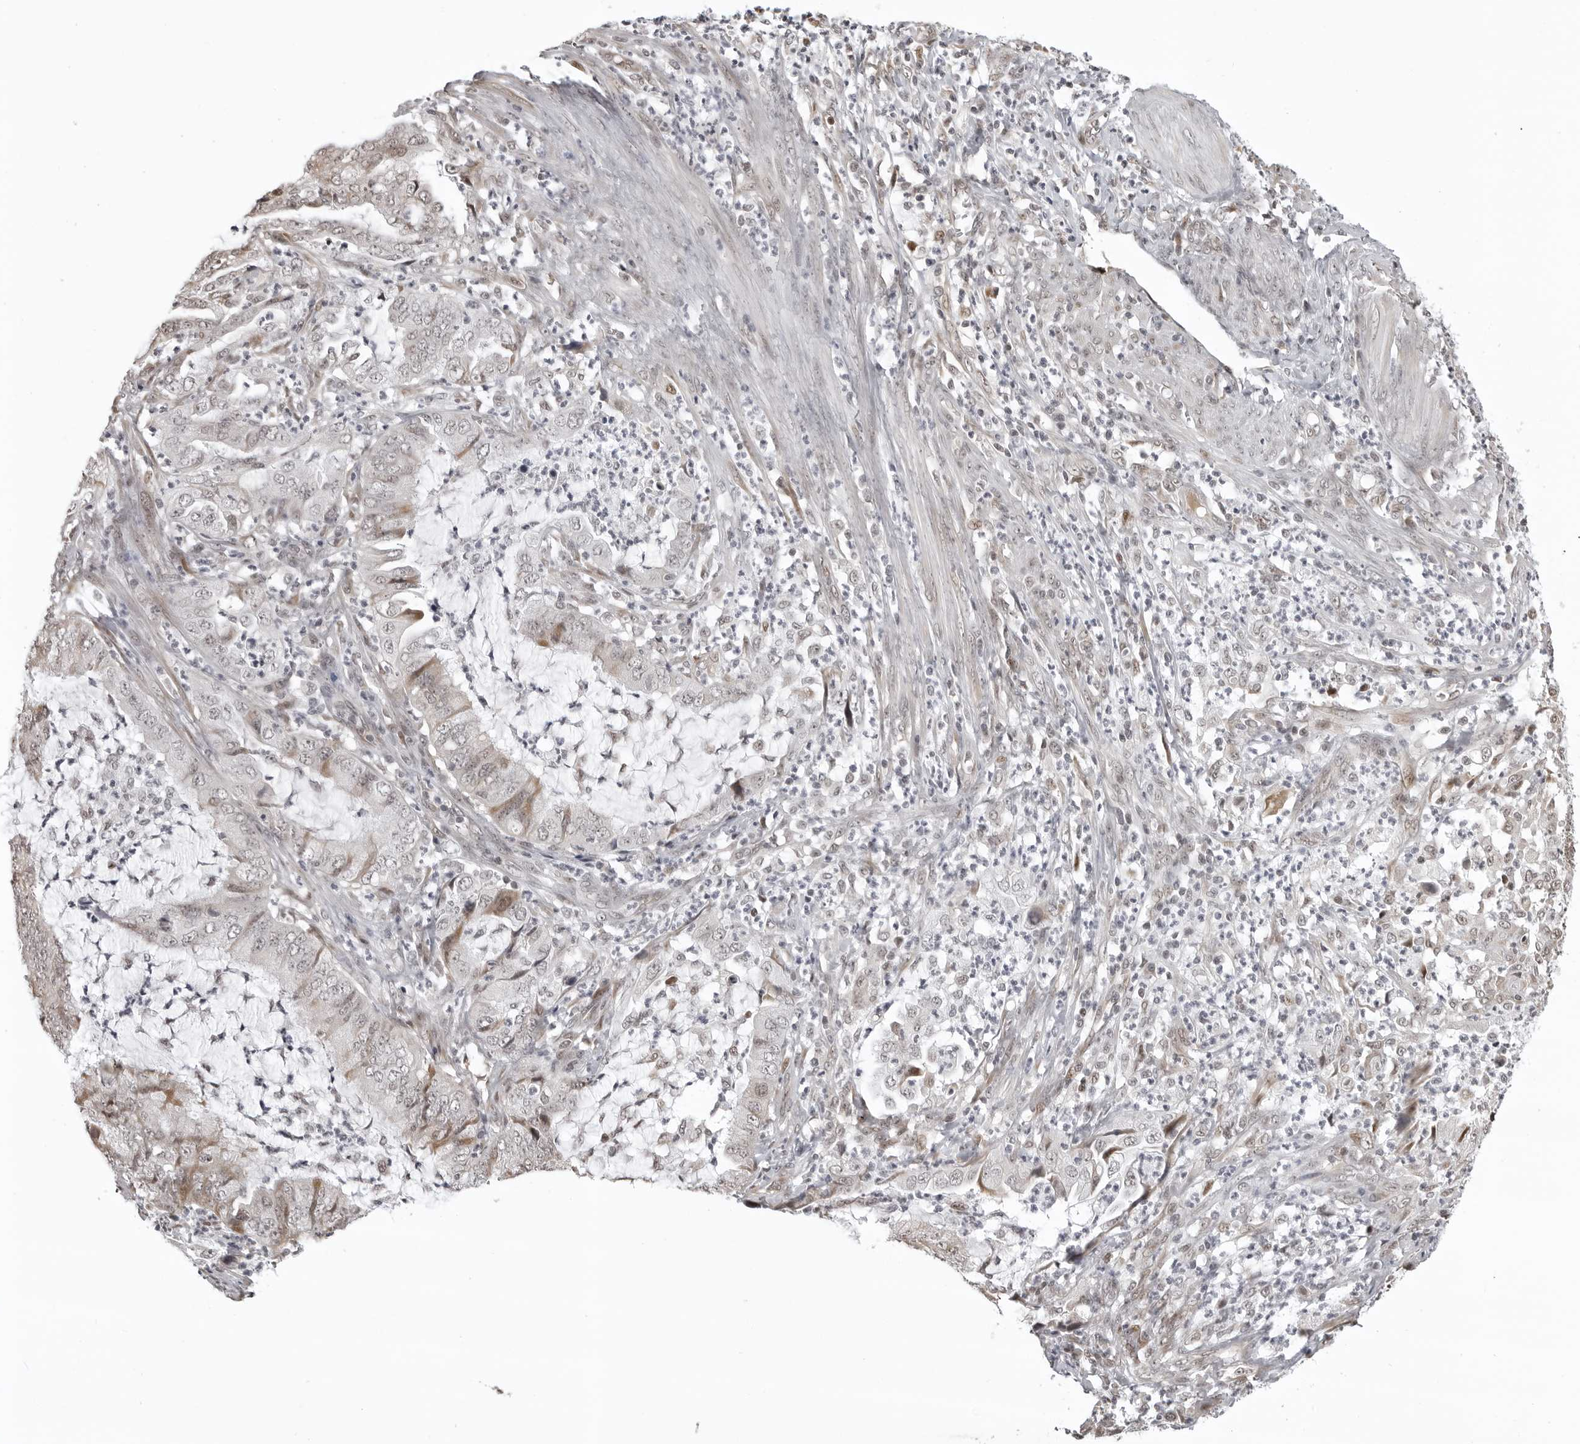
{"staining": {"intensity": "weak", "quantity": "<25%", "location": "cytoplasmic/membranous,nuclear"}, "tissue": "endometrial cancer", "cell_type": "Tumor cells", "image_type": "cancer", "snomed": [{"axis": "morphology", "description": "Adenocarcinoma, NOS"}, {"axis": "topography", "description": "Endometrium"}], "caption": "Adenocarcinoma (endometrial) was stained to show a protein in brown. There is no significant staining in tumor cells.", "gene": "PHF3", "patient": {"sex": "female", "age": 49}}